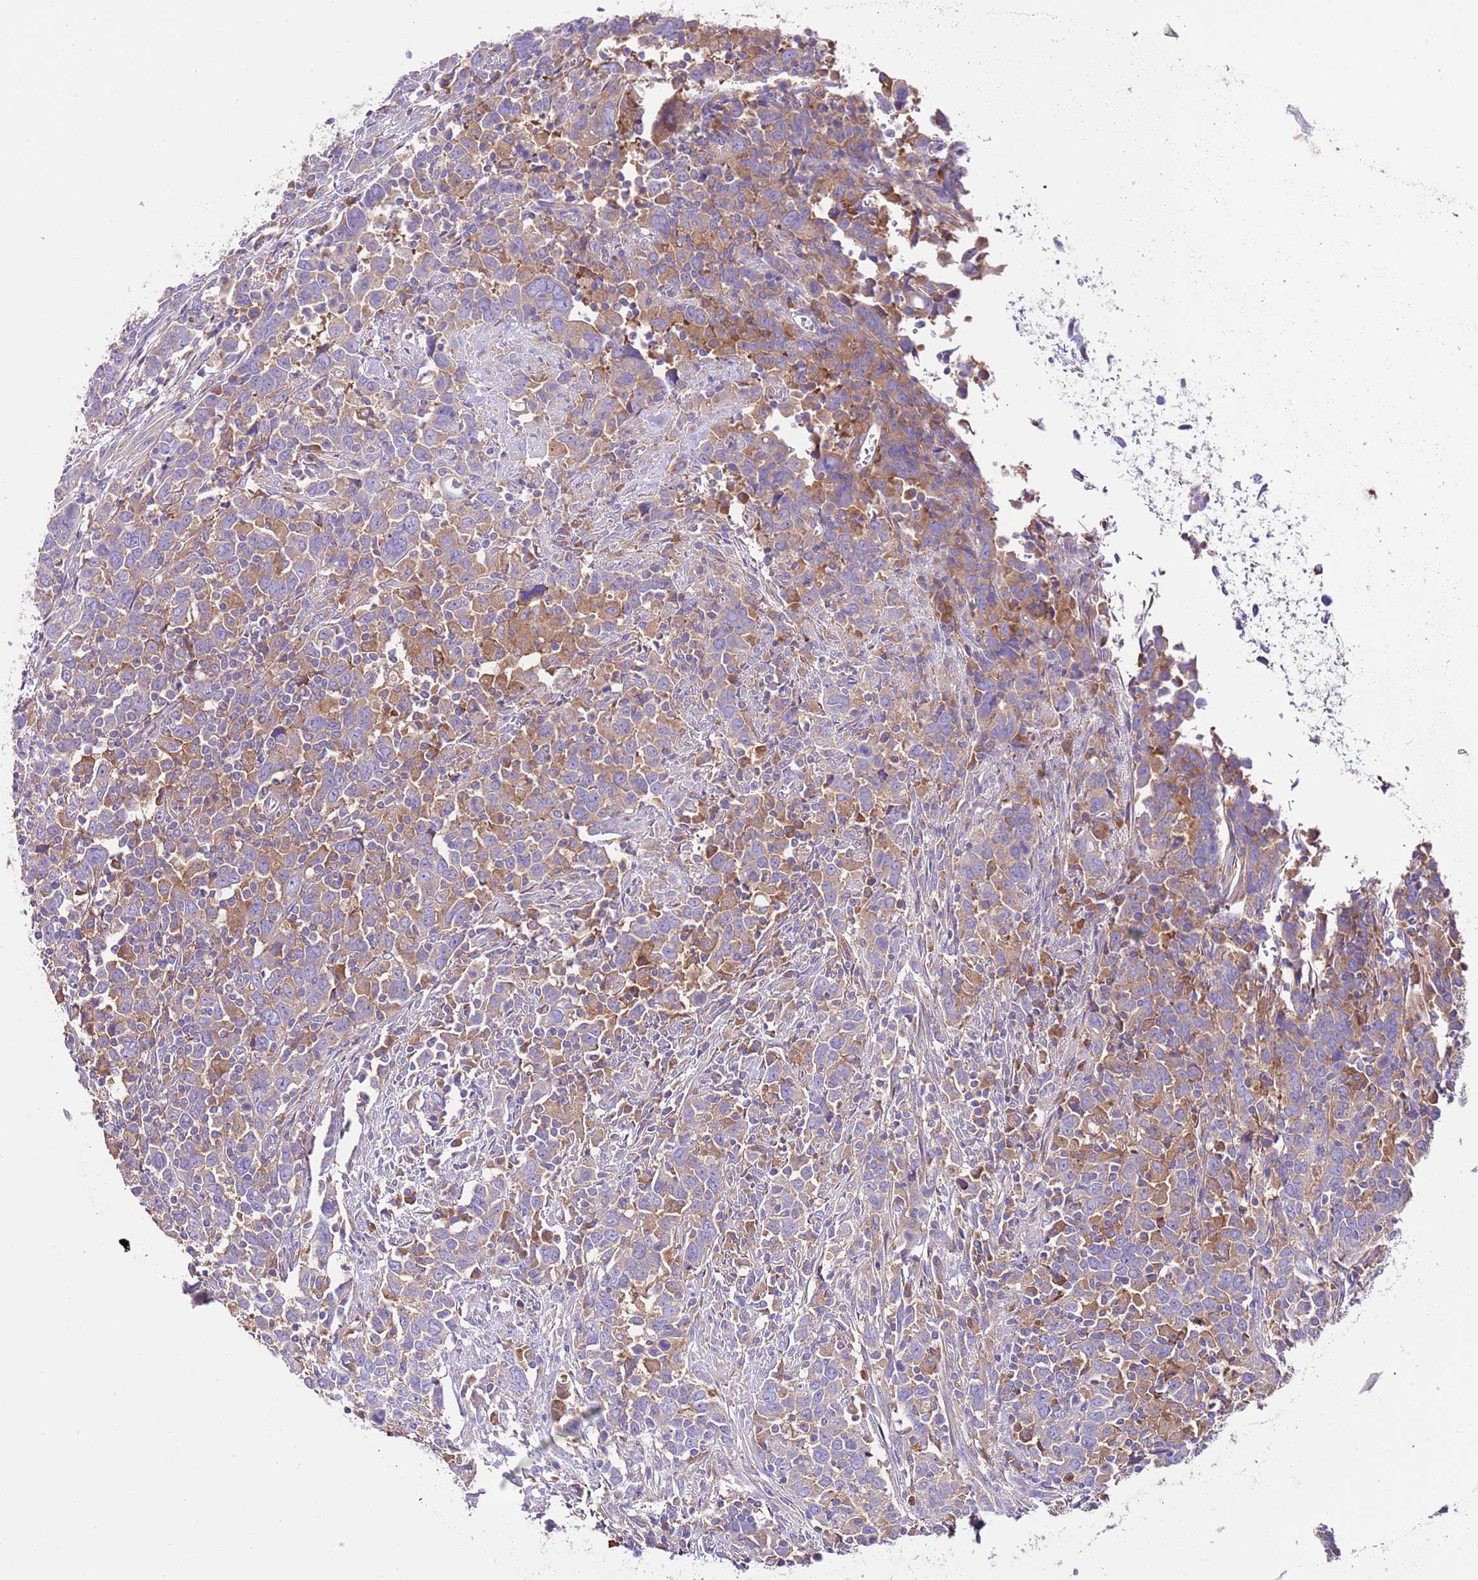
{"staining": {"intensity": "moderate", "quantity": "<25%", "location": "cytoplasmic/membranous"}, "tissue": "urothelial cancer", "cell_type": "Tumor cells", "image_type": "cancer", "snomed": [{"axis": "morphology", "description": "Urothelial carcinoma, High grade"}, {"axis": "topography", "description": "Urinary bladder"}], "caption": "DAB immunohistochemical staining of urothelial carcinoma (high-grade) demonstrates moderate cytoplasmic/membranous protein expression in about <25% of tumor cells. (Brightfield microscopy of DAB IHC at high magnification).", "gene": "RPS10", "patient": {"sex": "male", "age": 61}}